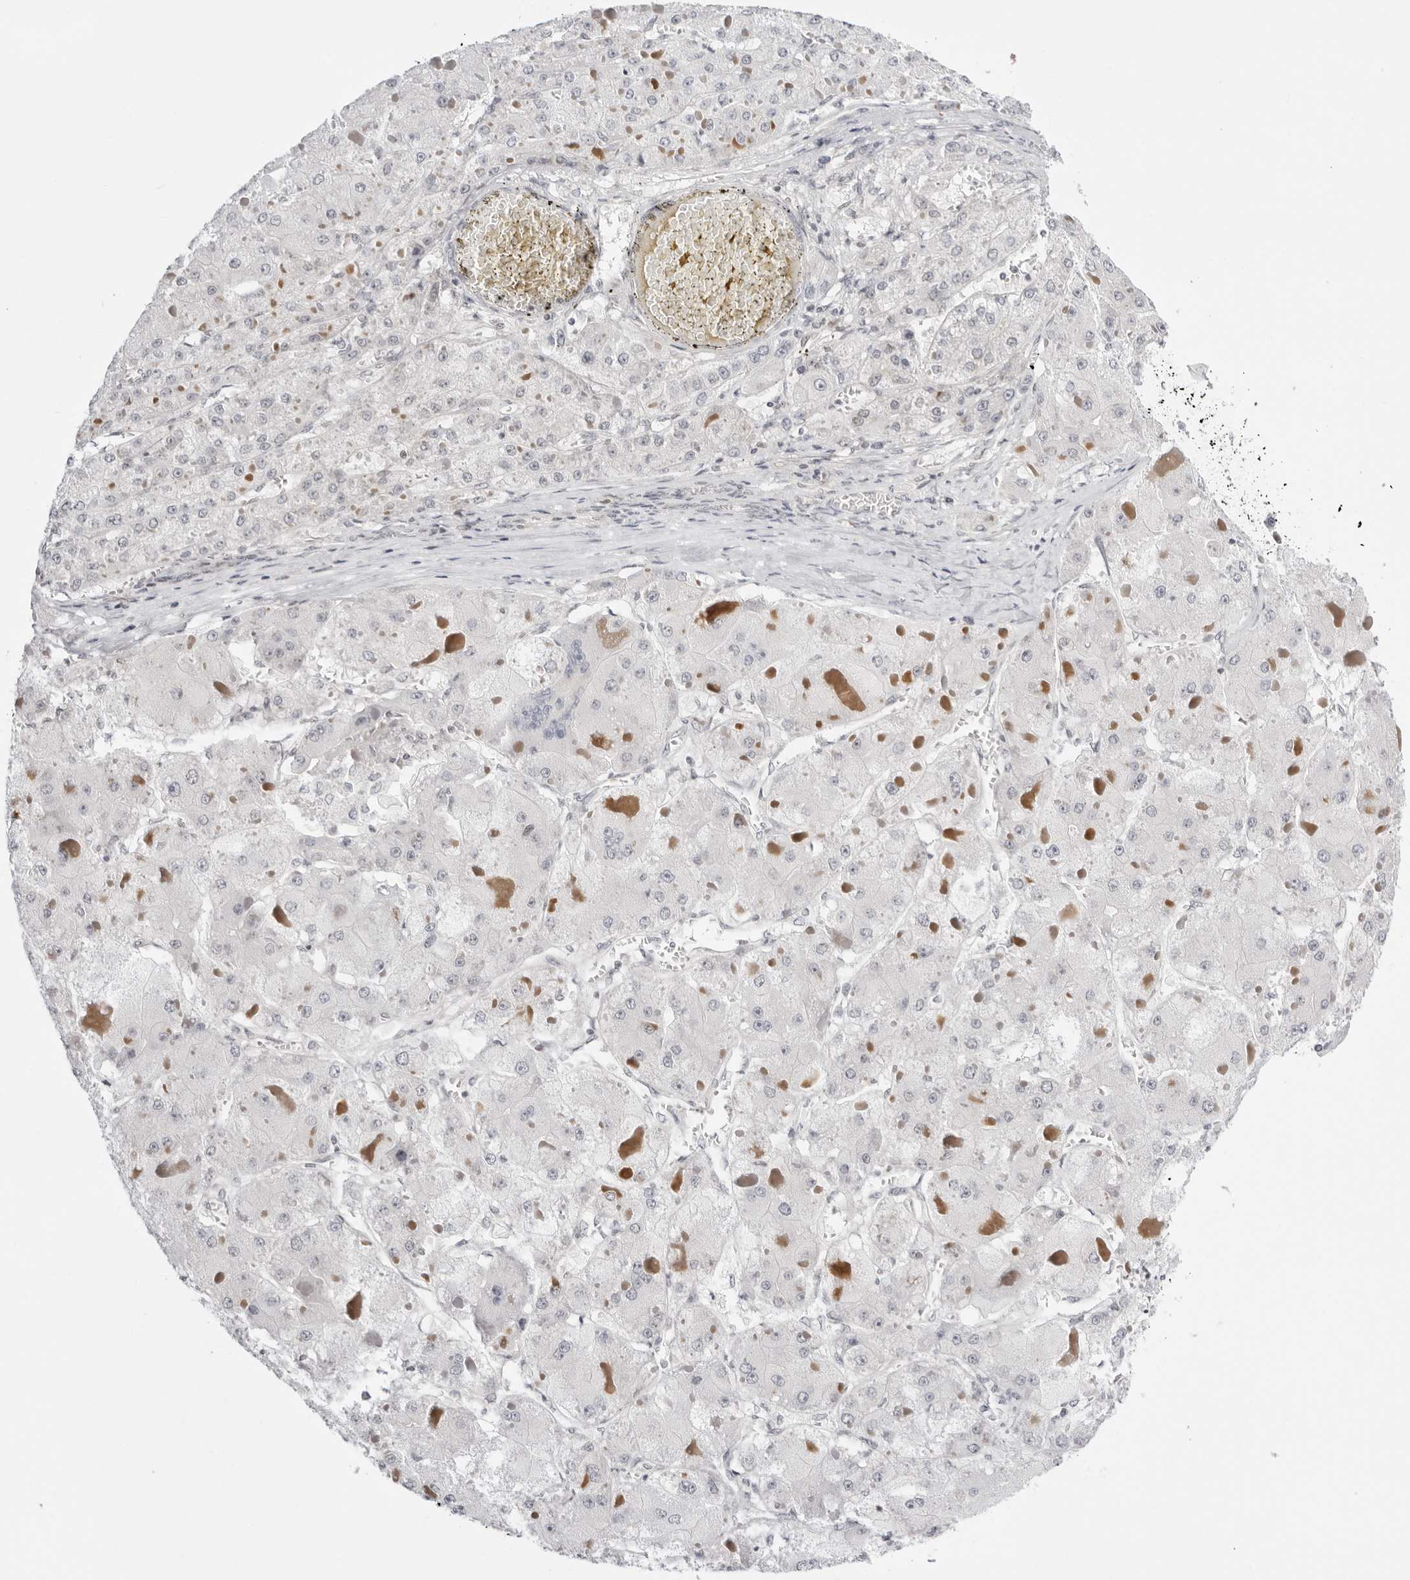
{"staining": {"intensity": "negative", "quantity": "none", "location": "none"}, "tissue": "liver cancer", "cell_type": "Tumor cells", "image_type": "cancer", "snomed": [{"axis": "morphology", "description": "Carcinoma, Hepatocellular, NOS"}, {"axis": "topography", "description": "Liver"}], "caption": "Liver cancer (hepatocellular carcinoma) was stained to show a protein in brown. There is no significant expression in tumor cells.", "gene": "PPP2R5C", "patient": {"sex": "female", "age": 73}}